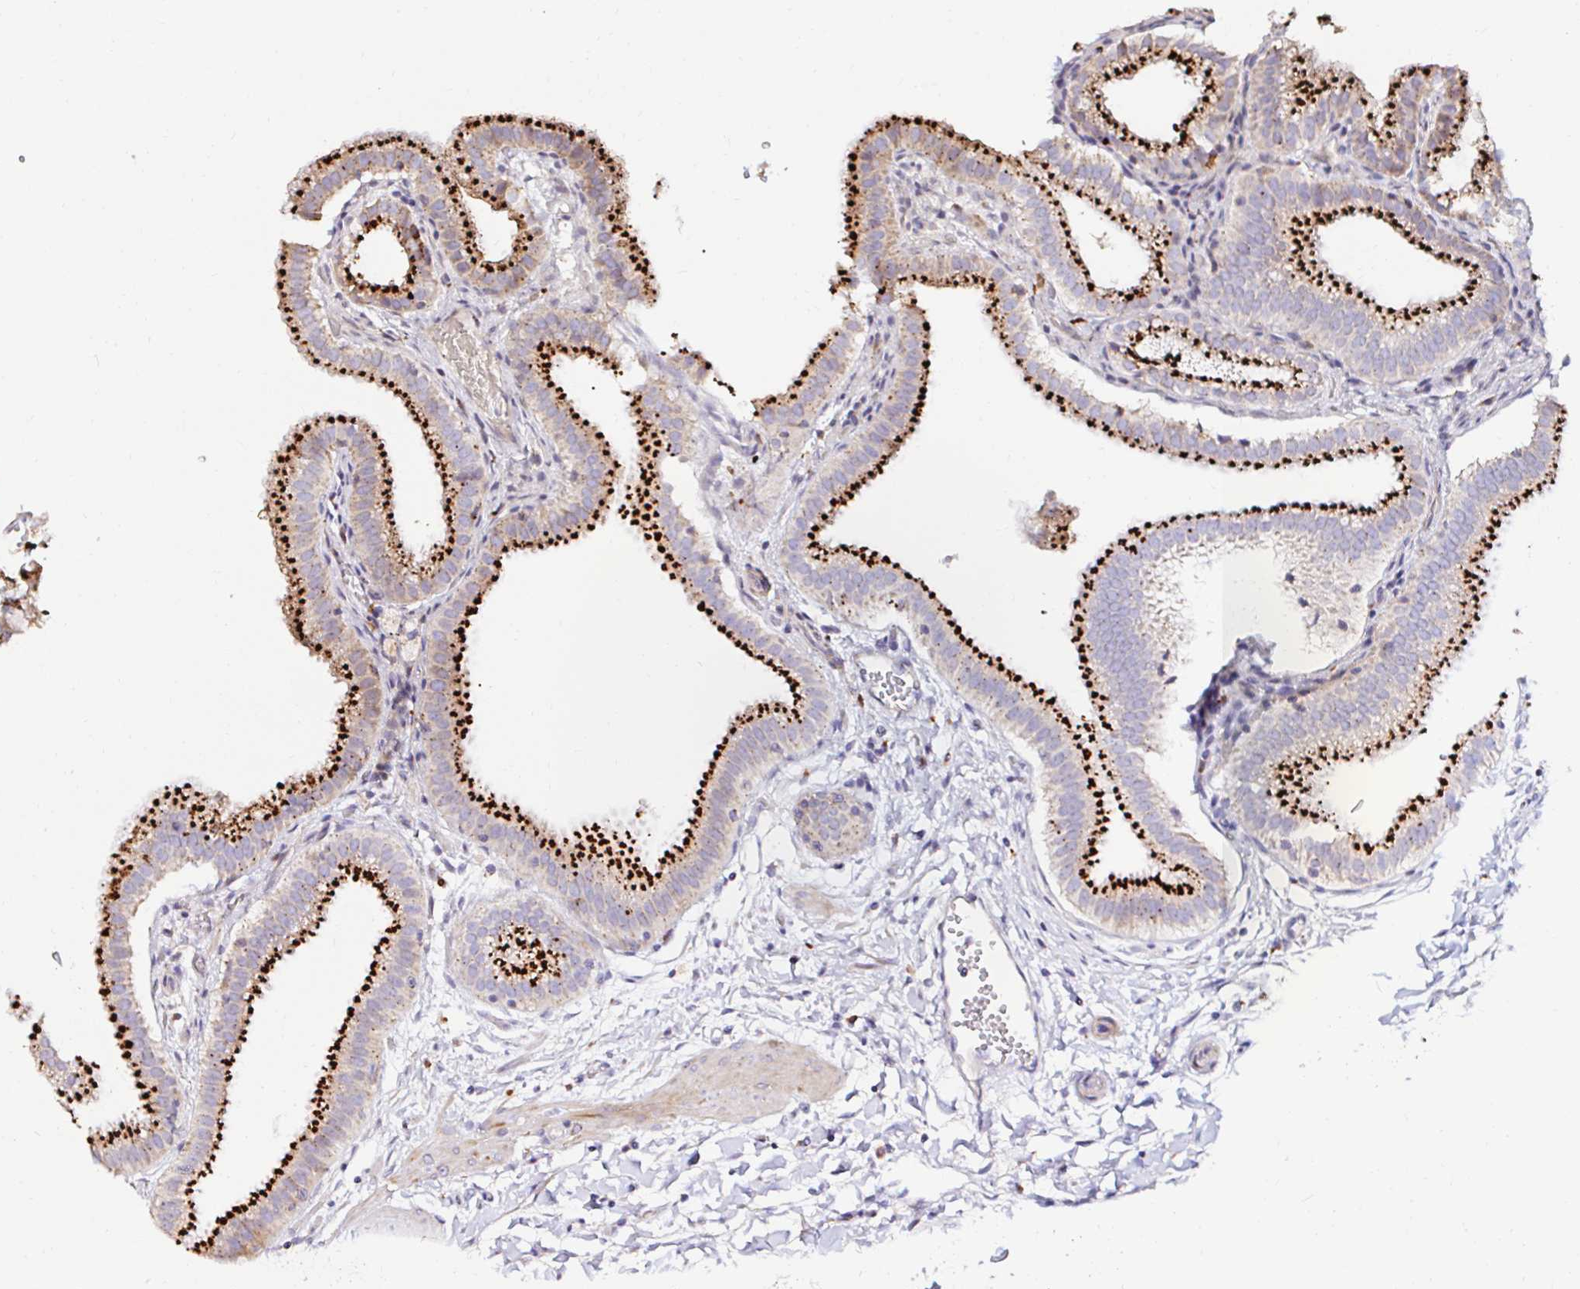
{"staining": {"intensity": "strong", "quantity": ">75%", "location": "cytoplasmic/membranous"}, "tissue": "gallbladder", "cell_type": "Glandular cells", "image_type": "normal", "snomed": [{"axis": "morphology", "description": "Normal tissue, NOS"}, {"axis": "topography", "description": "Gallbladder"}], "caption": "High-power microscopy captured an IHC micrograph of benign gallbladder, revealing strong cytoplasmic/membranous staining in approximately >75% of glandular cells.", "gene": "GALNS", "patient": {"sex": "female", "age": 63}}